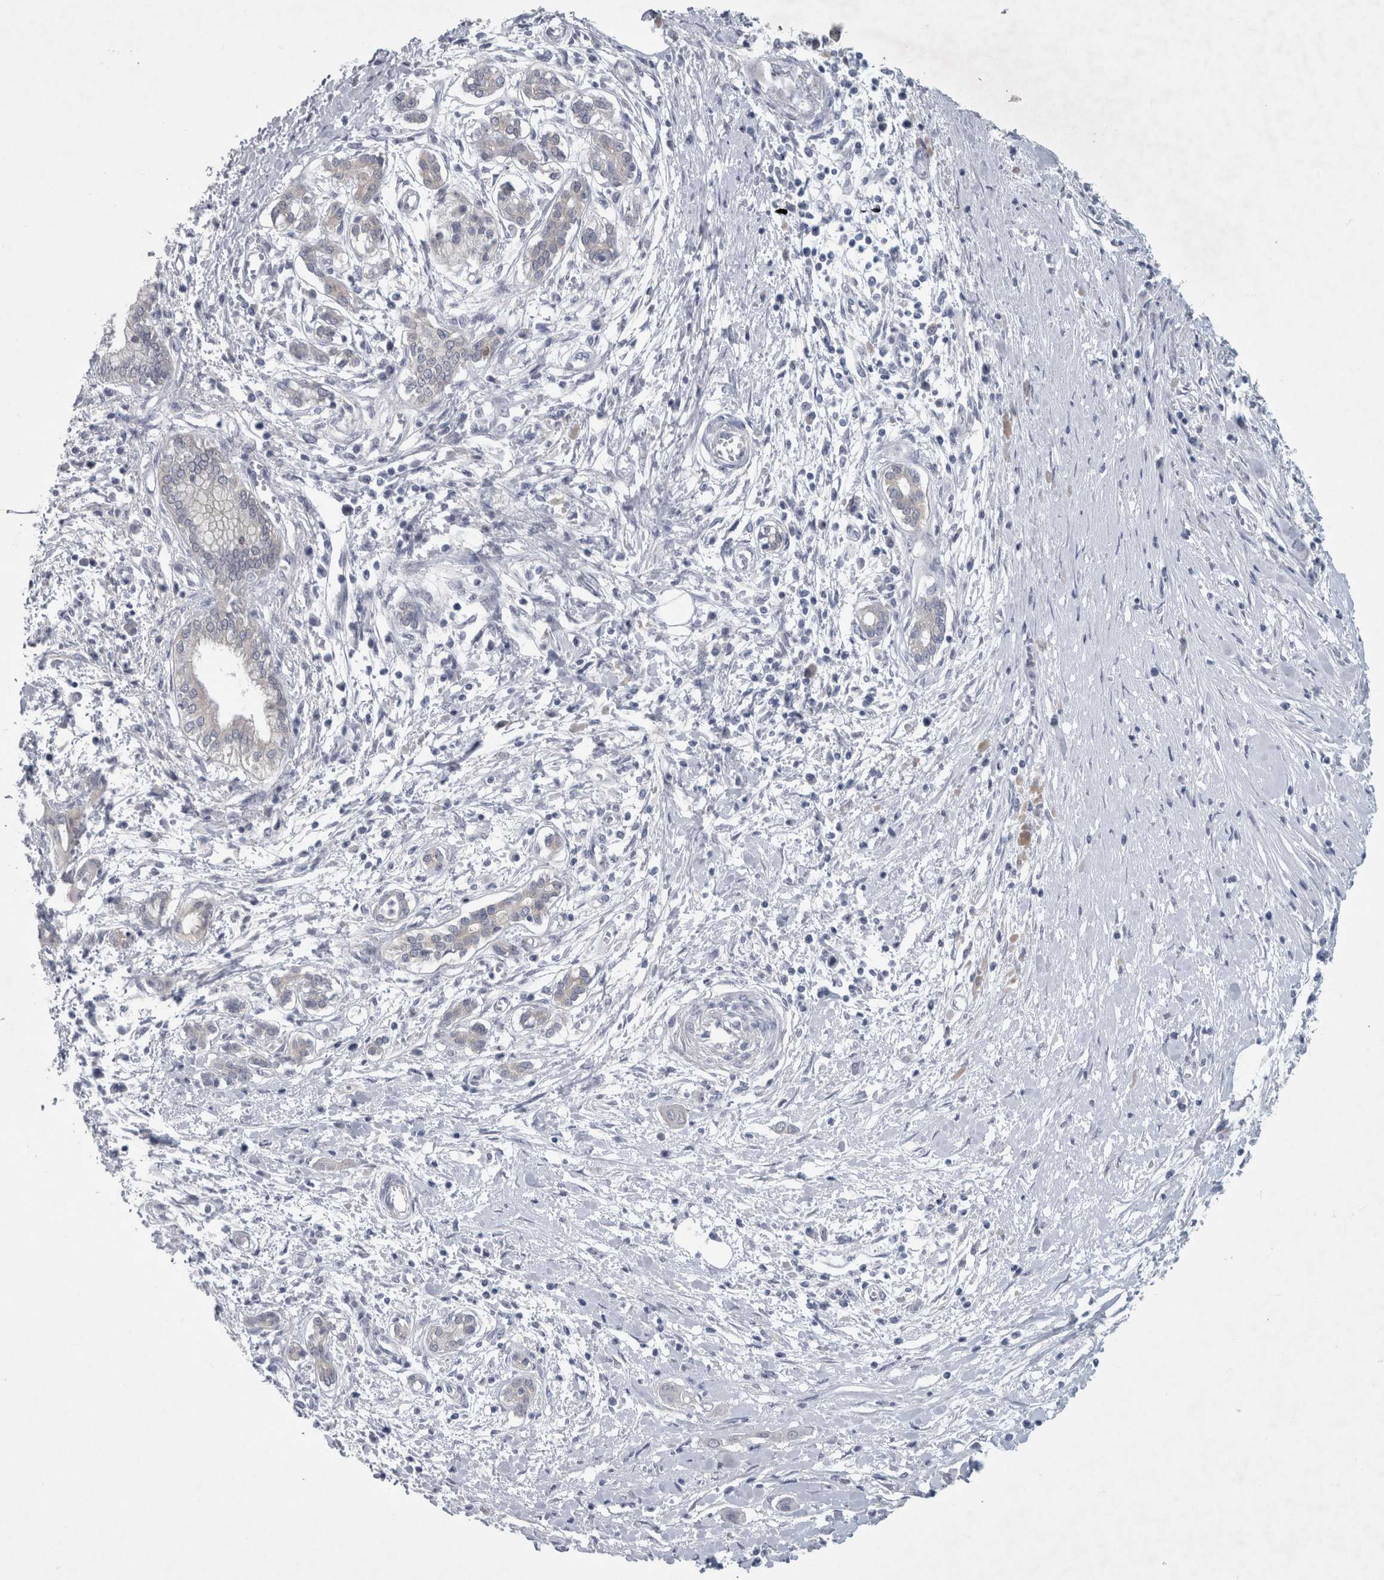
{"staining": {"intensity": "negative", "quantity": "none", "location": "none"}, "tissue": "pancreatic cancer", "cell_type": "Tumor cells", "image_type": "cancer", "snomed": [{"axis": "morphology", "description": "Adenocarcinoma, NOS"}, {"axis": "topography", "description": "Pancreas"}], "caption": "Adenocarcinoma (pancreatic) stained for a protein using IHC exhibits no staining tumor cells.", "gene": "FAM83H", "patient": {"sex": "male", "age": 58}}